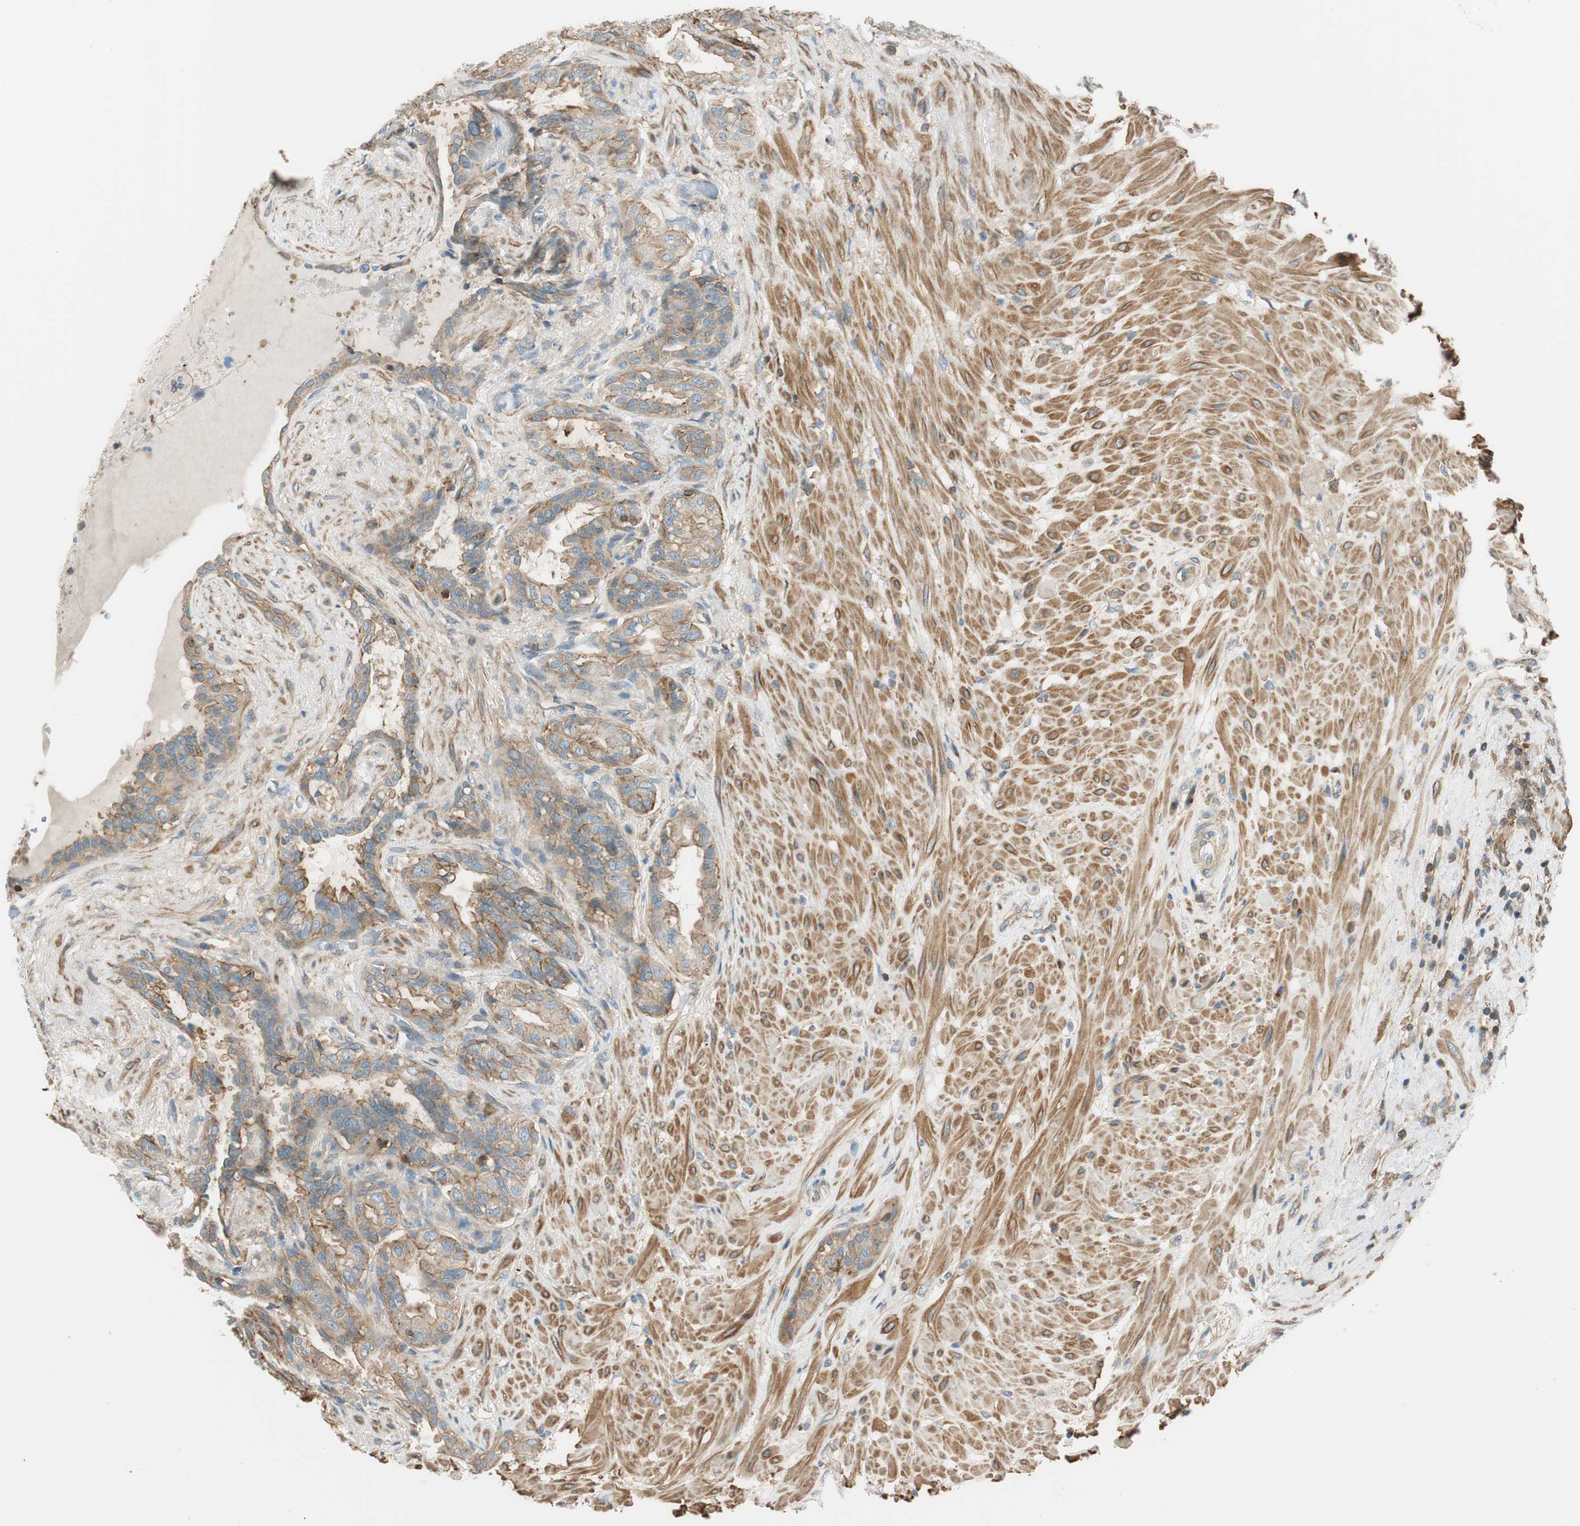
{"staining": {"intensity": "weak", "quantity": "25%-75%", "location": "cytoplasmic/membranous"}, "tissue": "seminal vesicle", "cell_type": "Glandular cells", "image_type": "normal", "snomed": [{"axis": "morphology", "description": "Normal tissue, NOS"}, {"axis": "topography", "description": "Seminal veicle"}], "caption": "About 25%-75% of glandular cells in benign human seminal vesicle exhibit weak cytoplasmic/membranous protein staining as visualized by brown immunohistochemical staining.", "gene": "PI4K2B", "patient": {"sex": "male", "age": 61}}